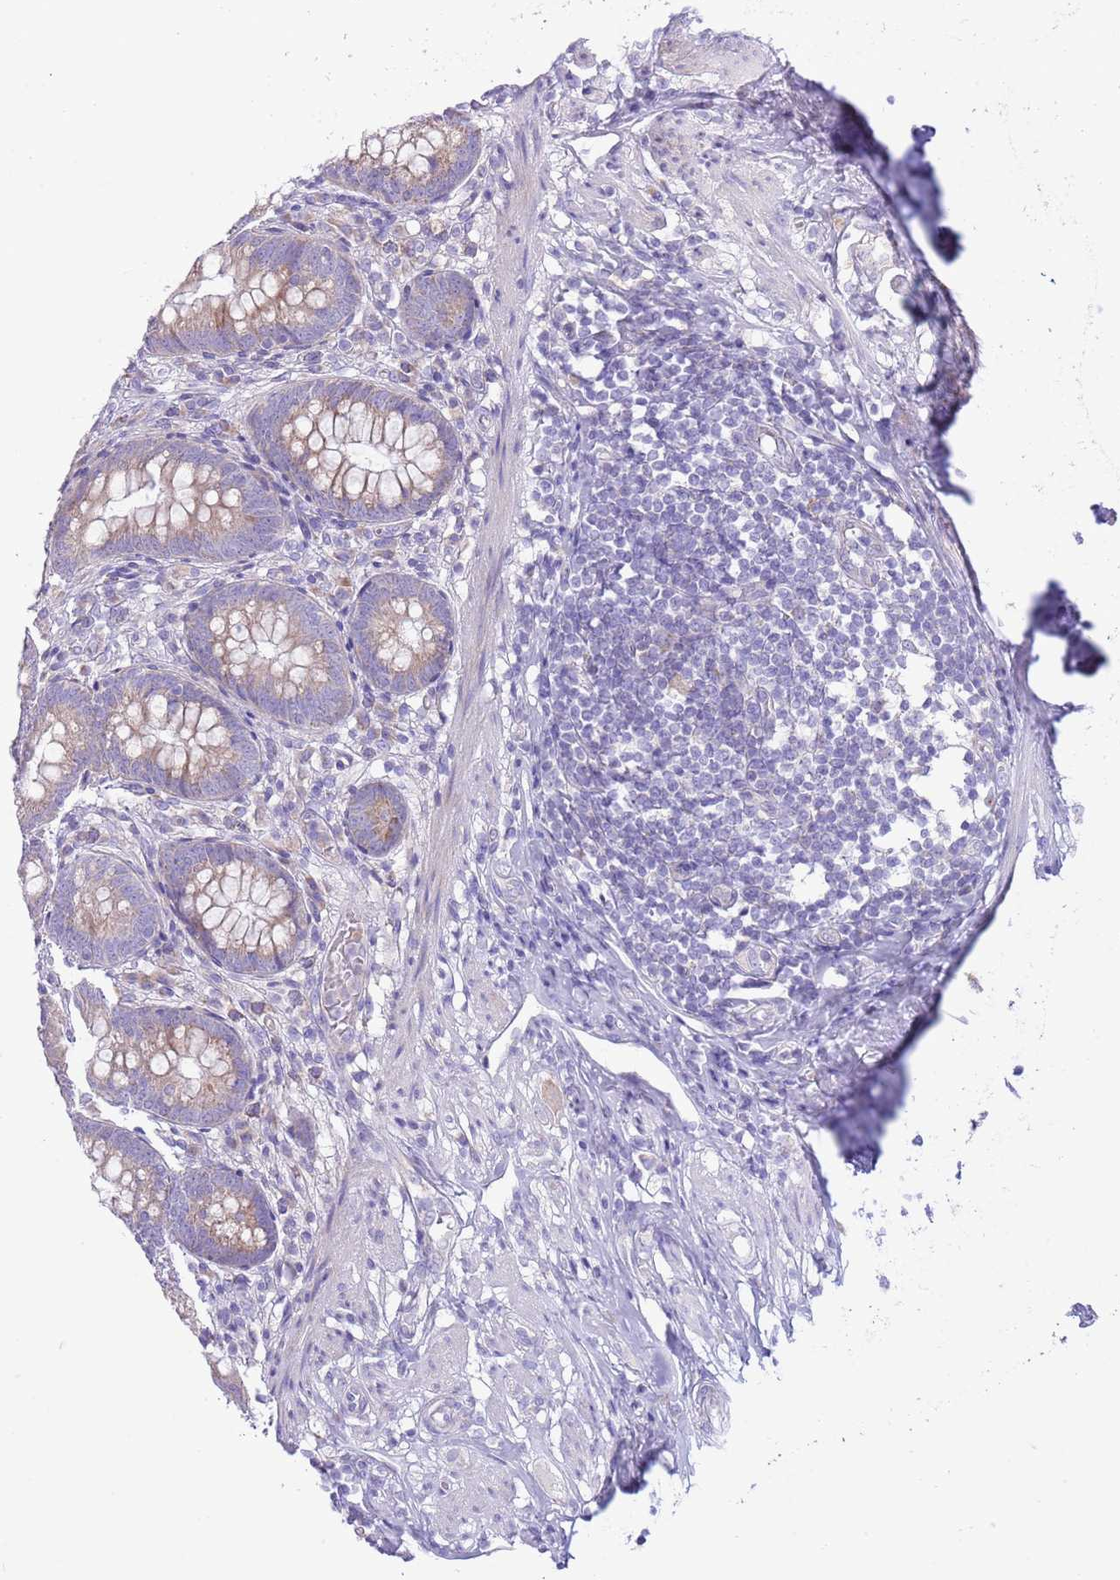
{"staining": {"intensity": "weak", "quantity": "25%-75%", "location": "cytoplasmic/membranous"}, "tissue": "appendix", "cell_type": "Glandular cells", "image_type": "normal", "snomed": [{"axis": "morphology", "description": "Normal tissue, NOS"}, {"axis": "topography", "description": "Appendix"}], "caption": "Immunohistochemical staining of unremarkable appendix reveals weak cytoplasmic/membranous protein staining in approximately 25%-75% of glandular cells.", "gene": "OAZ2", "patient": {"sex": "male", "age": 55}}